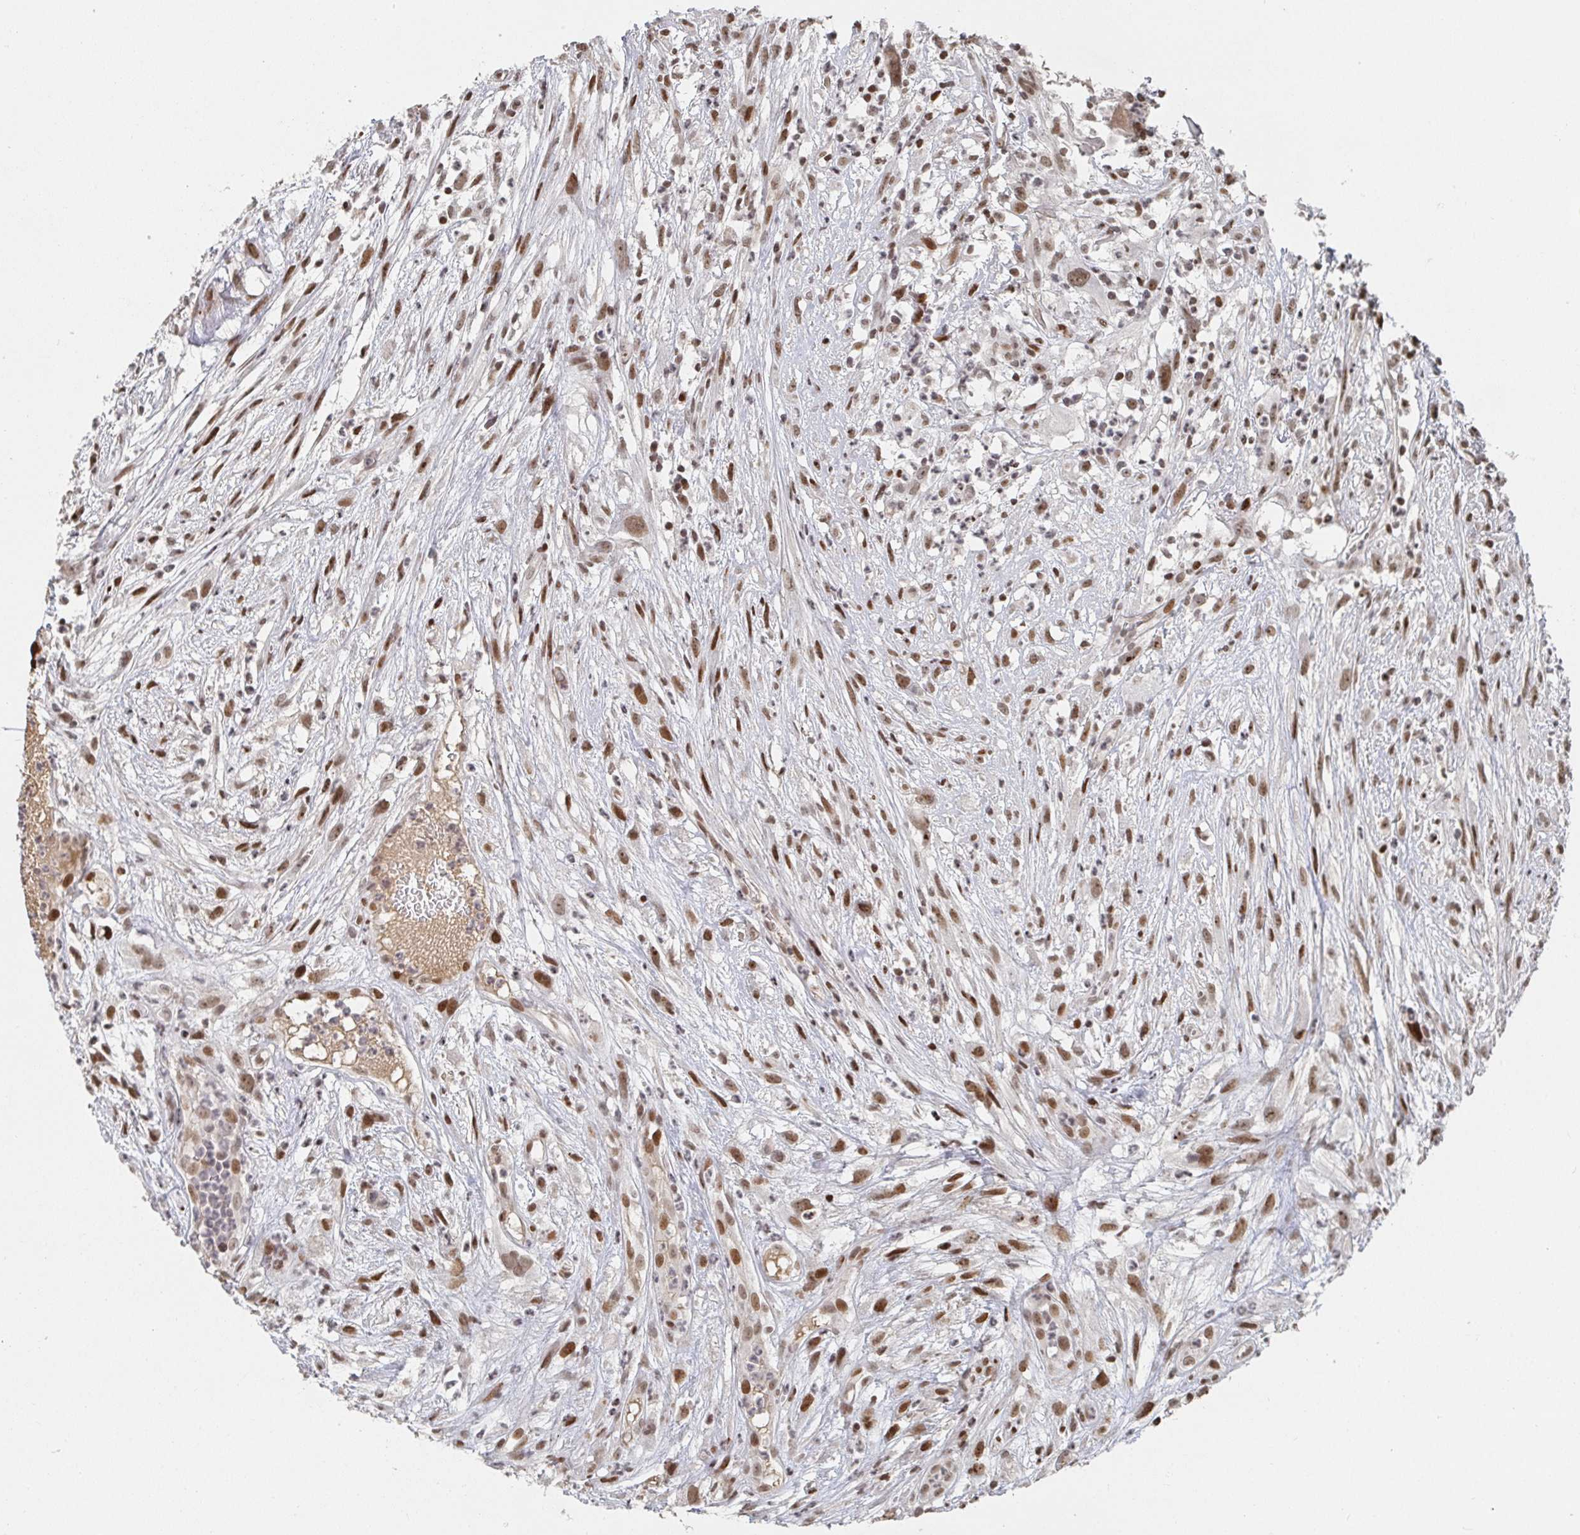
{"staining": {"intensity": "moderate", "quantity": ">75%", "location": "nuclear"}, "tissue": "head and neck cancer", "cell_type": "Tumor cells", "image_type": "cancer", "snomed": [{"axis": "morphology", "description": "Squamous cell carcinoma, NOS"}, {"axis": "topography", "description": "Head-Neck"}], "caption": "Moderate nuclear protein staining is identified in approximately >75% of tumor cells in squamous cell carcinoma (head and neck).", "gene": "ZDHHC12", "patient": {"sex": "male", "age": 65}}